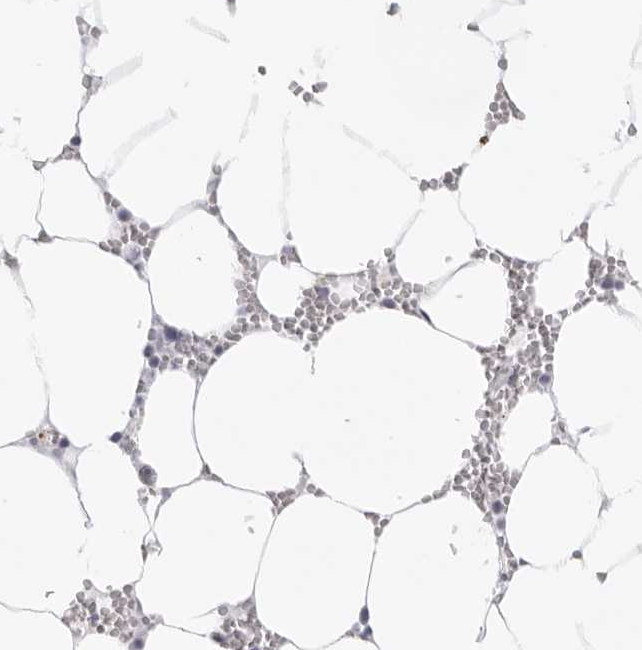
{"staining": {"intensity": "negative", "quantity": "none", "location": "none"}, "tissue": "bone marrow", "cell_type": "Hematopoietic cells", "image_type": "normal", "snomed": [{"axis": "morphology", "description": "Normal tissue, NOS"}, {"axis": "topography", "description": "Bone marrow"}], "caption": "Immunohistochemical staining of normal bone marrow exhibits no significant positivity in hematopoietic cells.", "gene": "KLK12", "patient": {"sex": "male", "age": 70}}